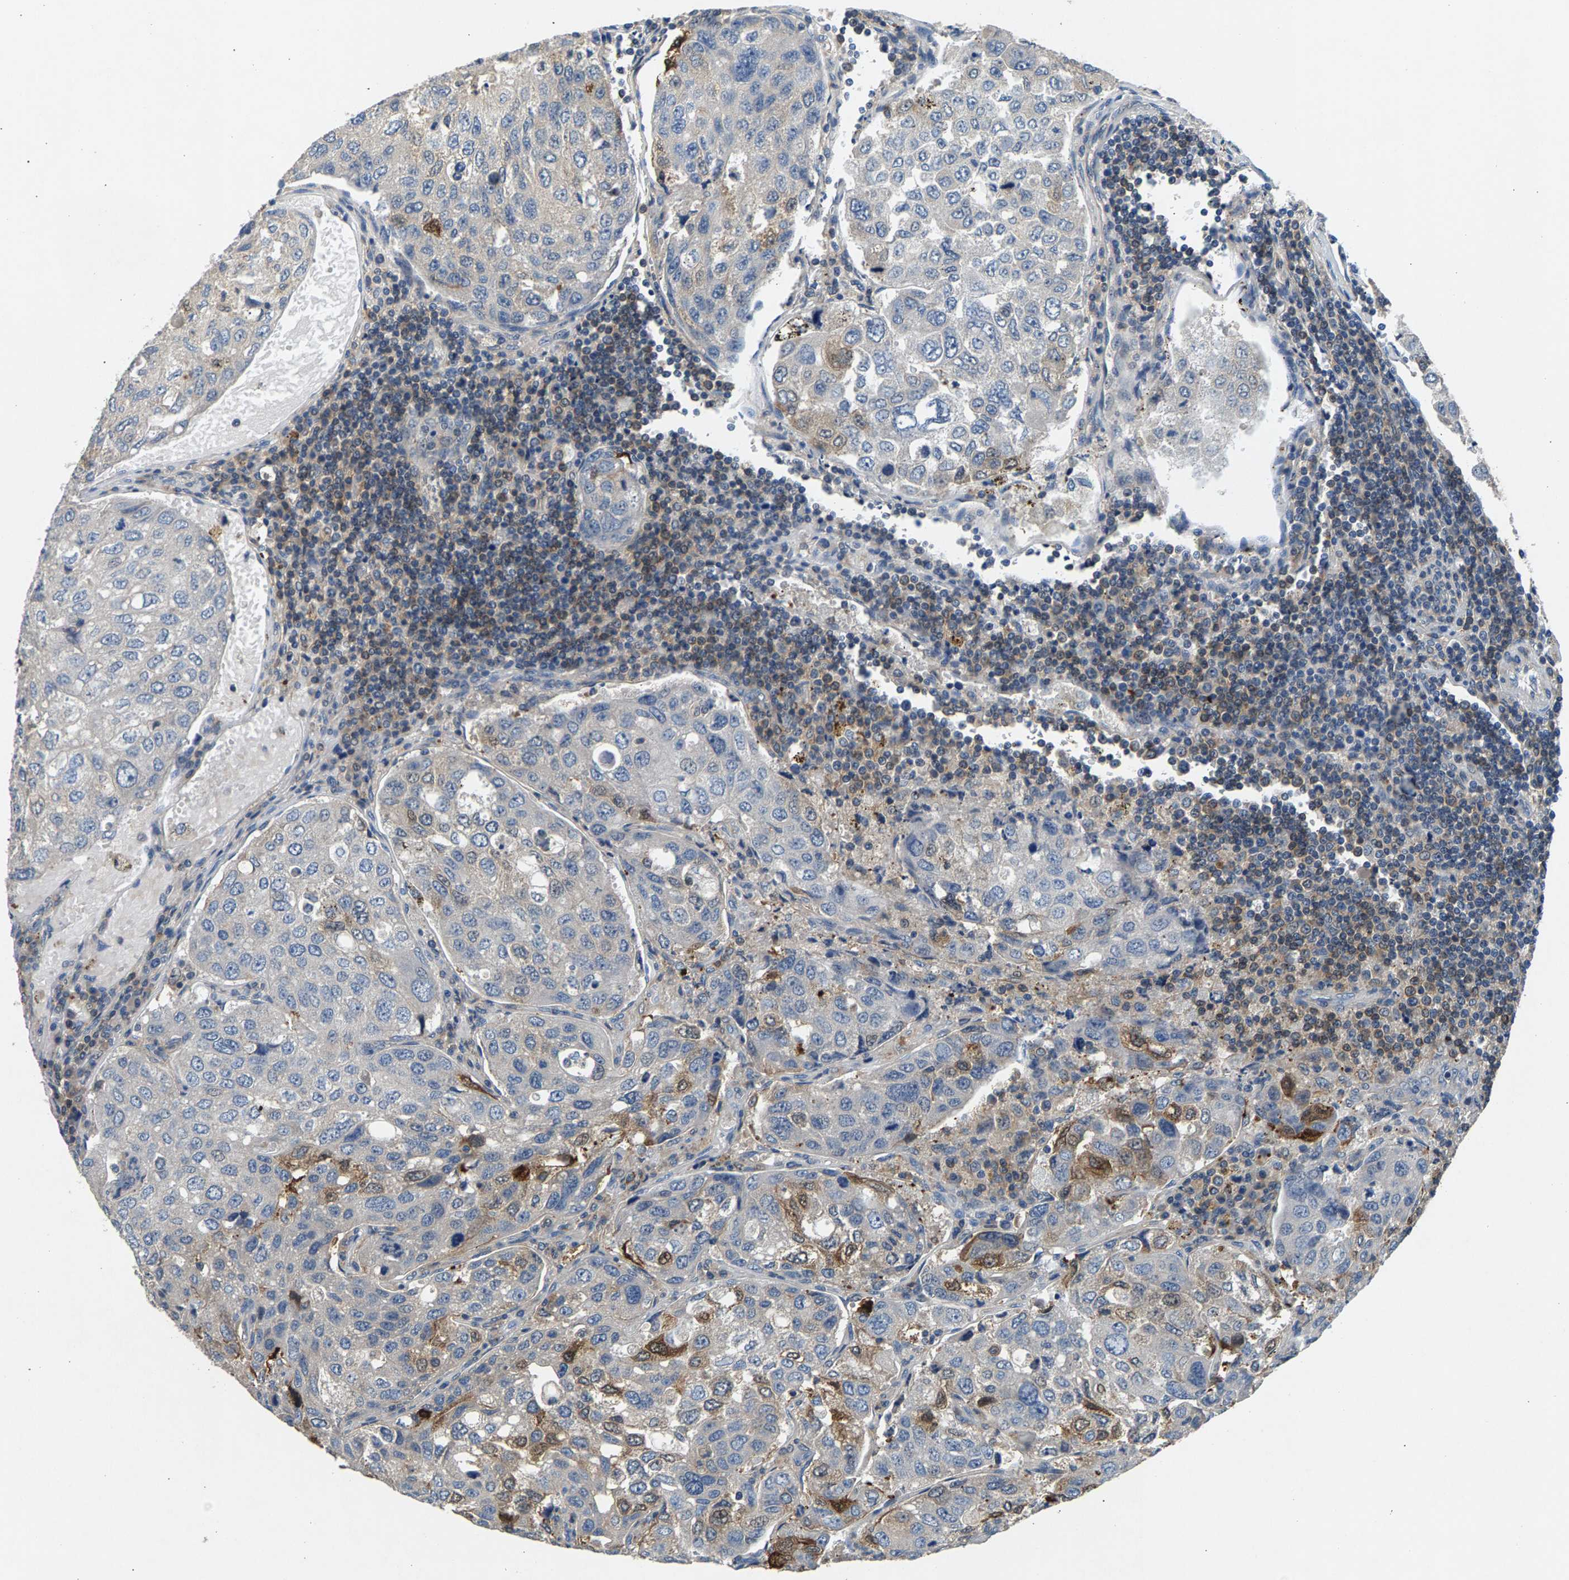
{"staining": {"intensity": "moderate", "quantity": "<25%", "location": "cytoplasmic/membranous"}, "tissue": "urothelial cancer", "cell_type": "Tumor cells", "image_type": "cancer", "snomed": [{"axis": "morphology", "description": "Urothelial carcinoma, High grade"}, {"axis": "topography", "description": "Lymph node"}, {"axis": "topography", "description": "Urinary bladder"}], "caption": "Brown immunohistochemical staining in human urothelial cancer exhibits moderate cytoplasmic/membranous expression in approximately <25% of tumor cells.", "gene": "NT5C", "patient": {"sex": "male", "age": 51}}